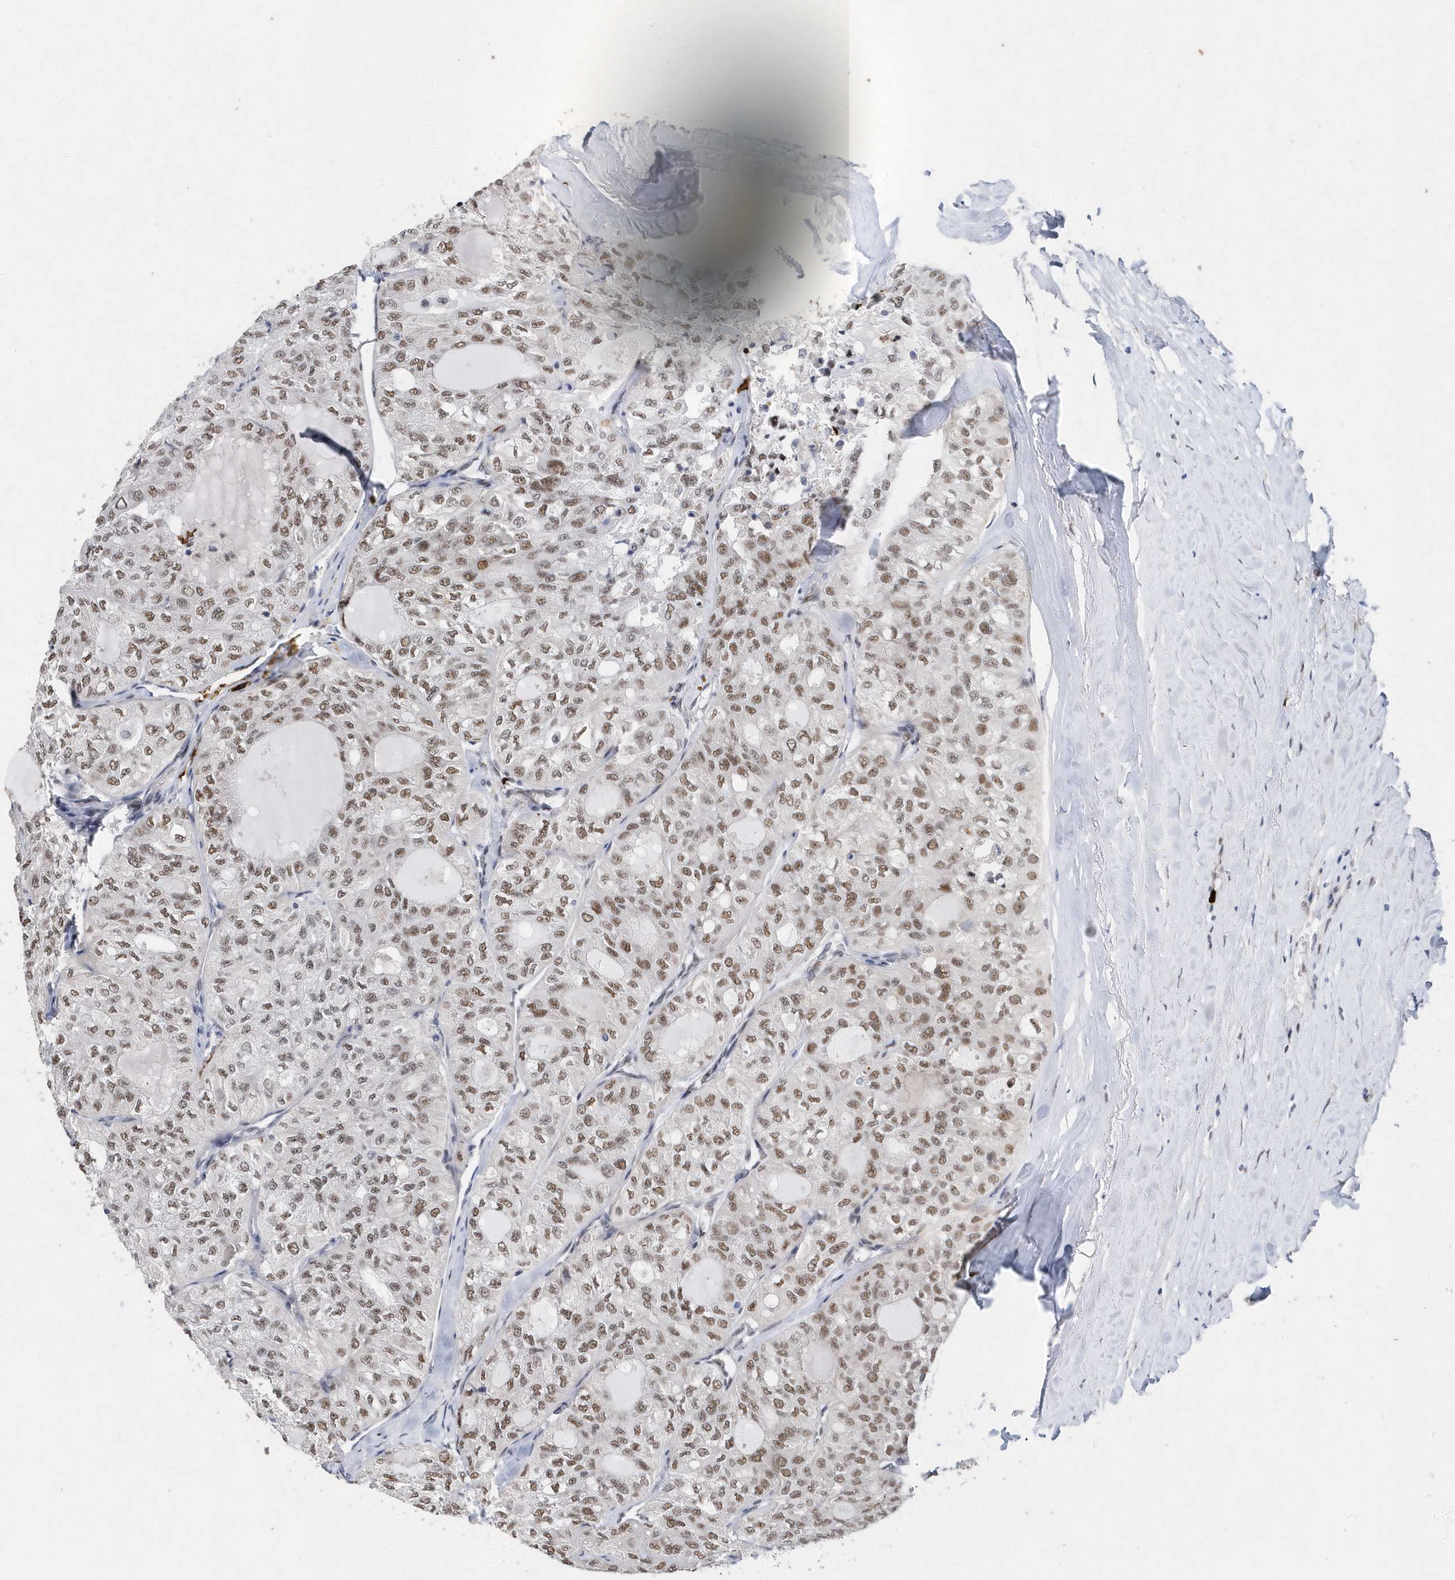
{"staining": {"intensity": "moderate", "quantity": ">75%", "location": "nuclear"}, "tissue": "thyroid cancer", "cell_type": "Tumor cells", "image_type": "cancer", "snomed": [{"axis": "morphology", "description": "Follicular adenoma carcinoma, NOS"}, {"axis": "topography", "description": "Thyroid gland"}], "caption": "Follicular adenoma carcinoma (thyroid) stained with DAB IHC displays medium levels of moderate nuclear staining in approximately >75% of tumor cells. The protein is stained brown, and the nuclei are stained in blue (DAB IHC with brightfield microscopy, high magnification).", "gene": "RPP30", "patient": {"sex": "male", "age": 75}}